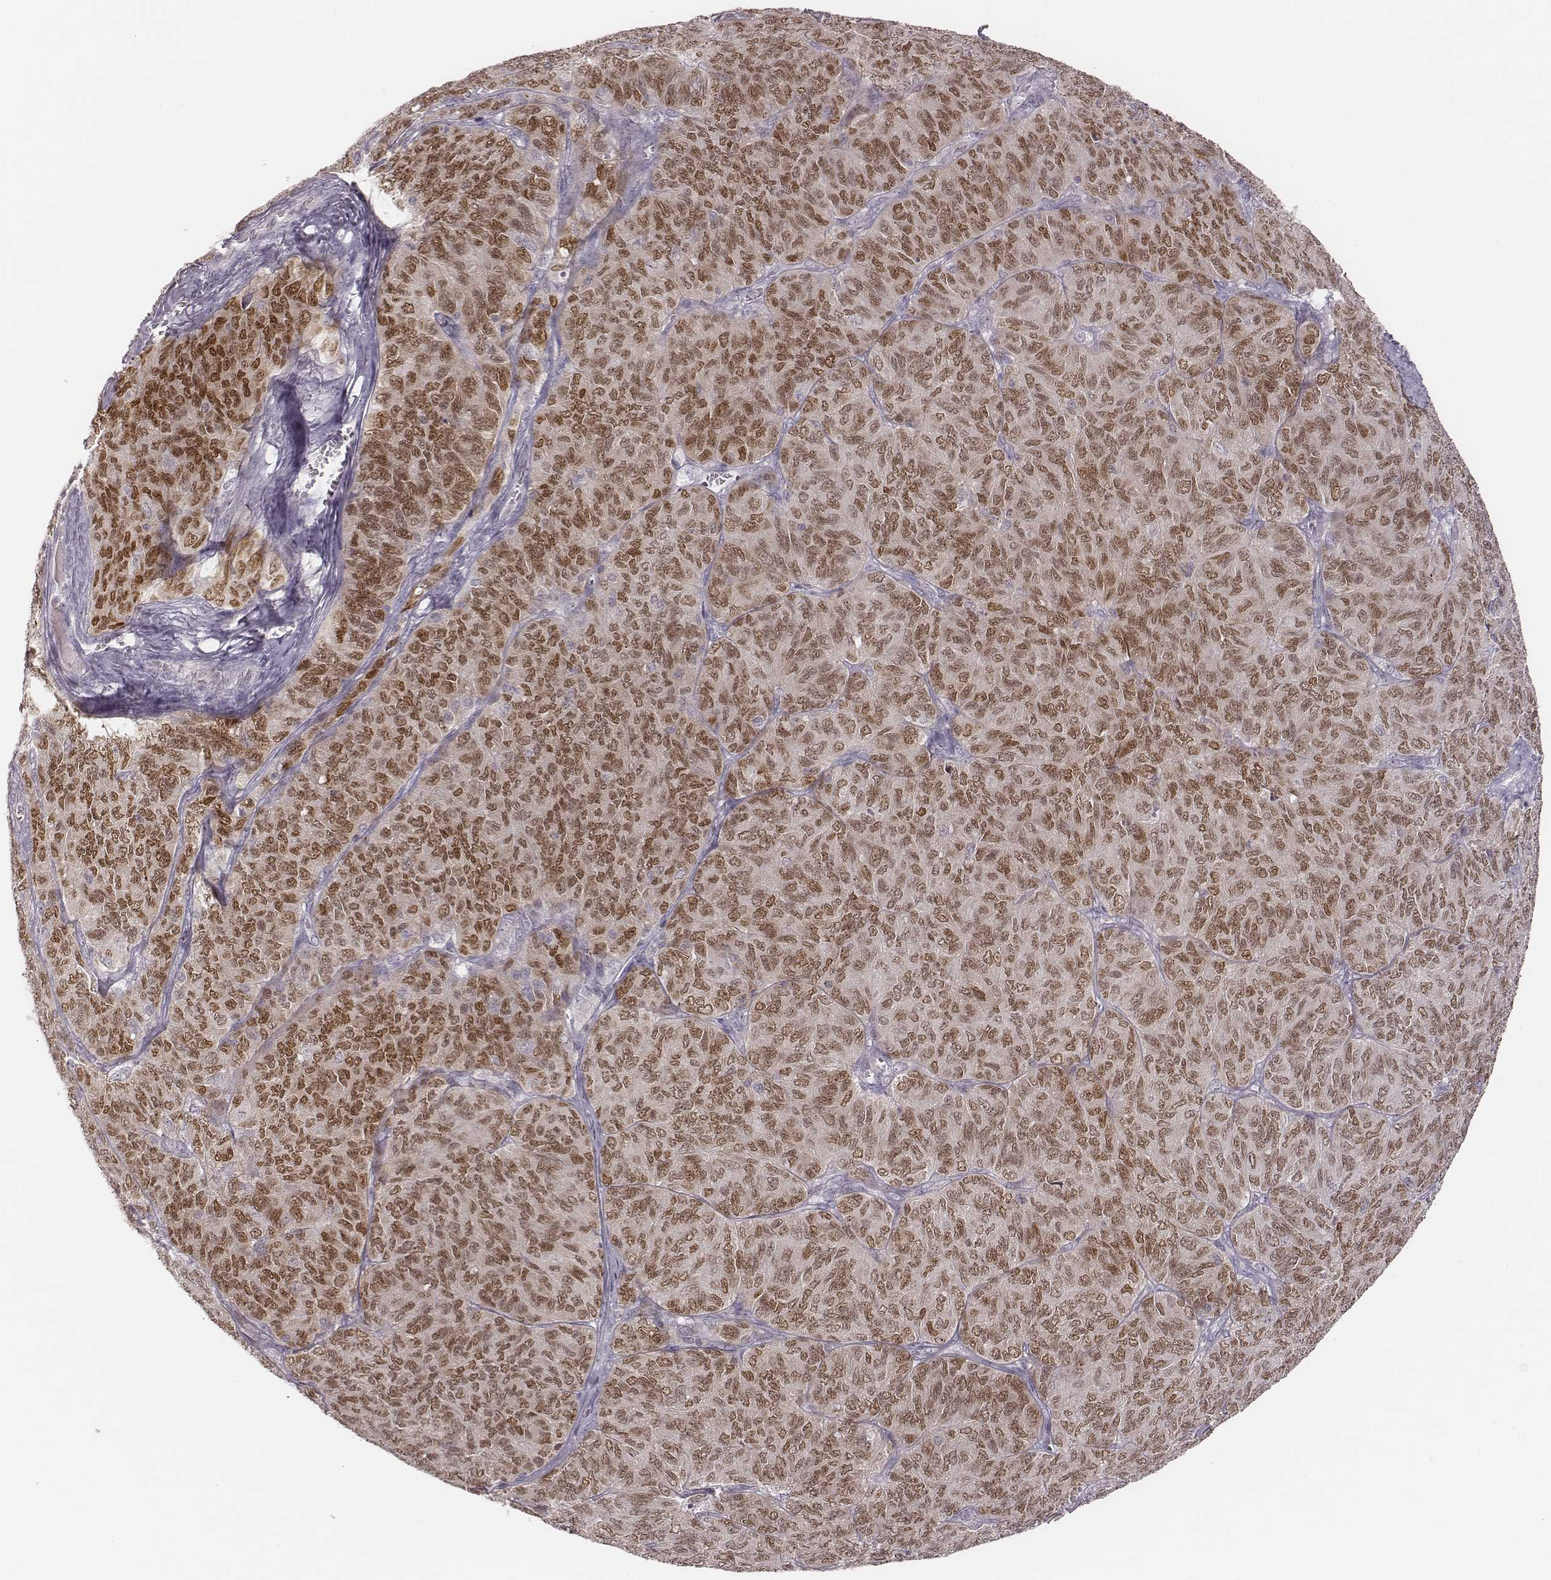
{"staining": {"intensity": "moderate", "quantity": ">75%", "location": "nuclear"}, "tissue": "ovarian cancer", "cell_type": "Tumor cells", "image_type": "cancer", "snomed": [{"axis": "morphology", "description": "Carcinoma, endometroid"}, {"axis": "topography", "description": "Ovary"}], "caption": "A brown stain highlights moderate nuclear positivity of a protein in ovarian cancer (endometroid carcinoma) tumor cells. The staining was performed using DAB to visualize the protein expression in brown, while the nuclei were stained in blue with hematoxylin (Magnification: 20x).", "gene": "MSX1", "patient": {"sex": "female", "age": 80}}